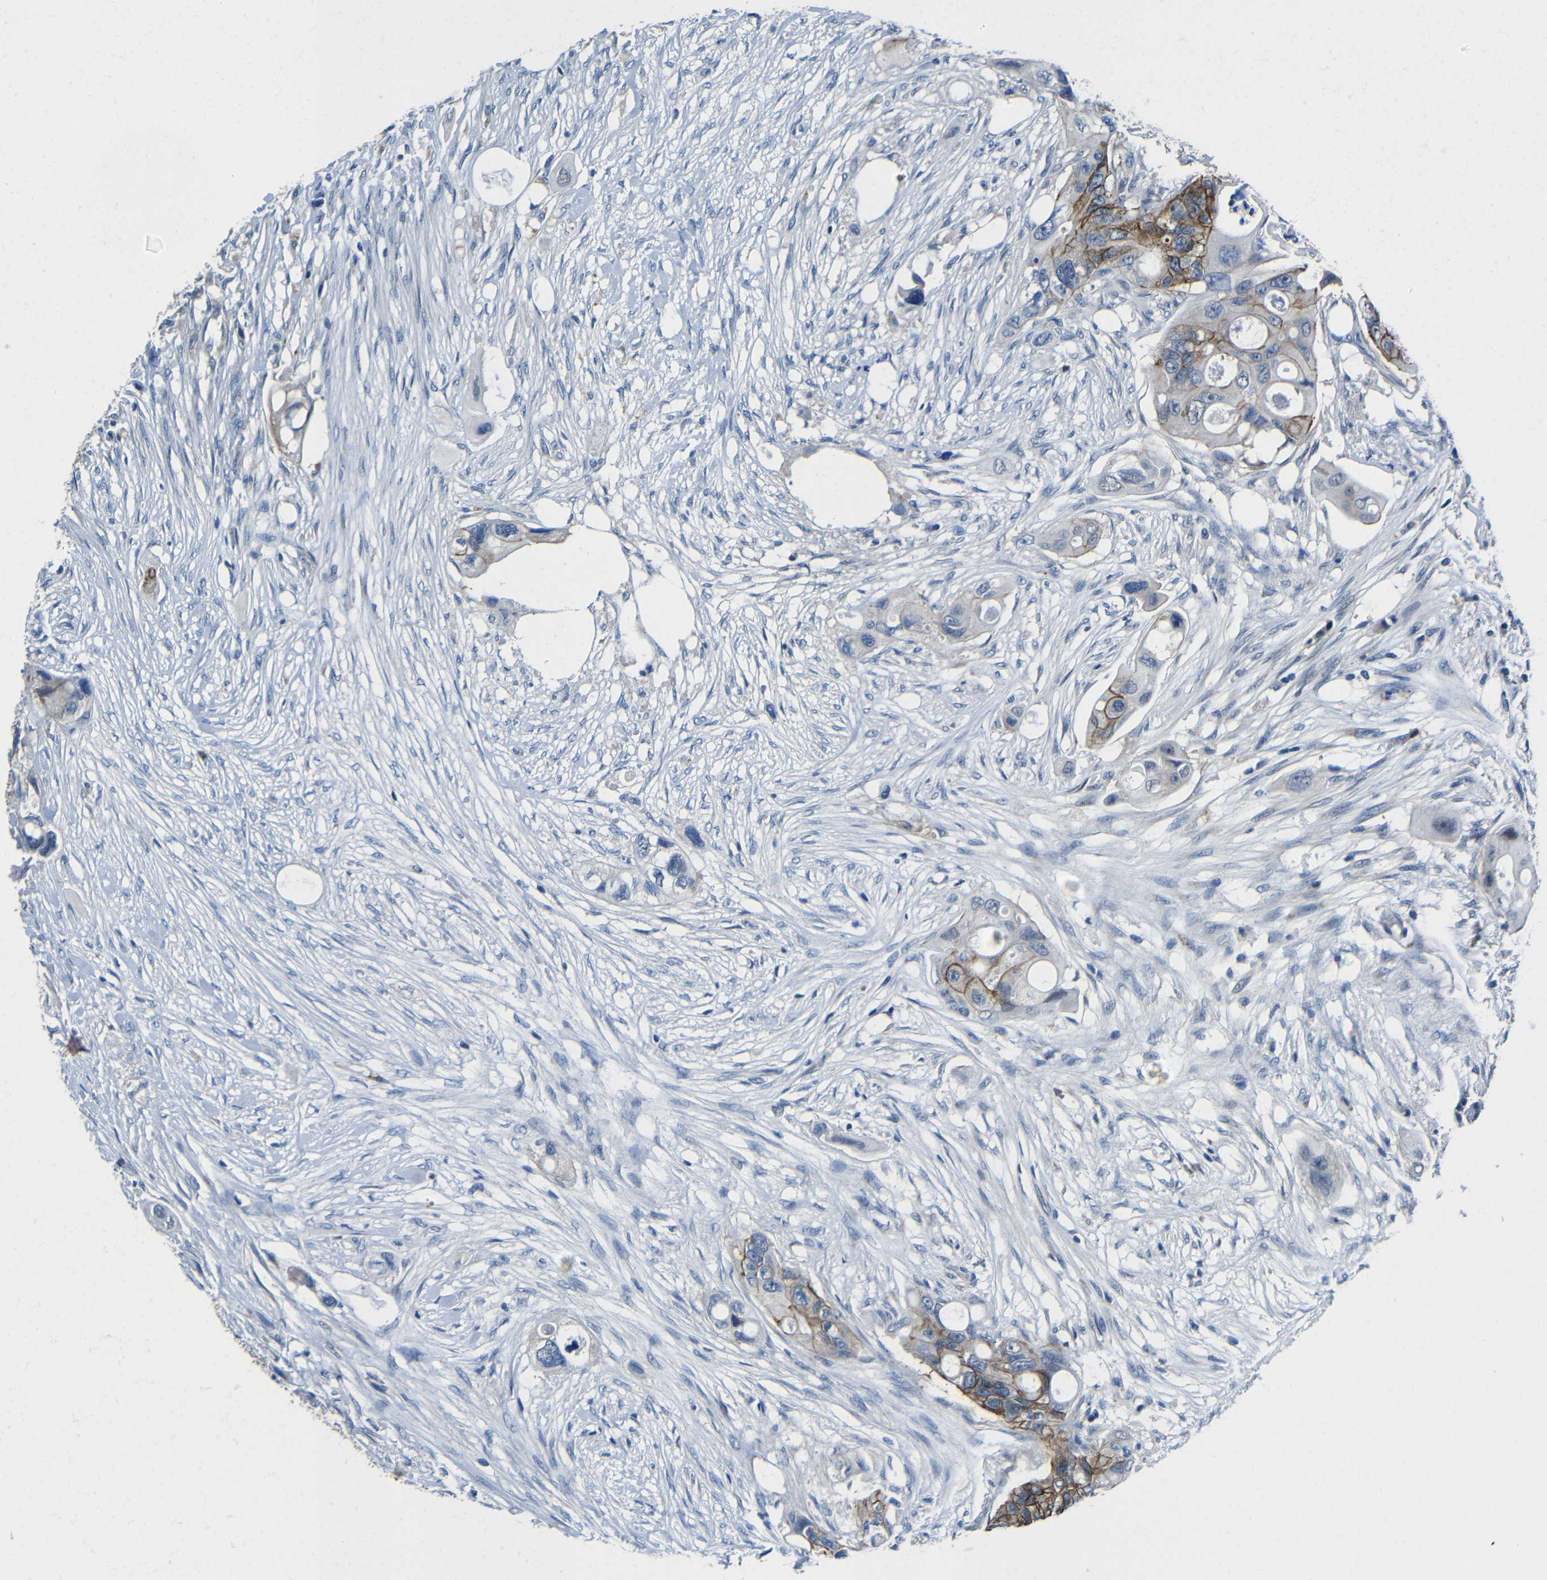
{"staining": {"intensity": "moderate", "quantity": "25%-75%", "location": "cytoplasmic/membranous"}, "tissue": "colorectal cancer", "cell_type": "Tumor cells", "image_type": "cancer", "snomed": [{"axis": "morphology", "description": "Adenocarcinoma, NOS"}, {"axis": "topography", "description": "Colon"}], "caption": "This photomicrograph exhibits immunohistochemistry (IHC) staining of human colorectal cancer, with medium moderate cytoplasmic/membranous staining in about 25%-75% of tumor cells.", "gene": "ZNF90", "patient": {"sex": "female", "age": 57}}